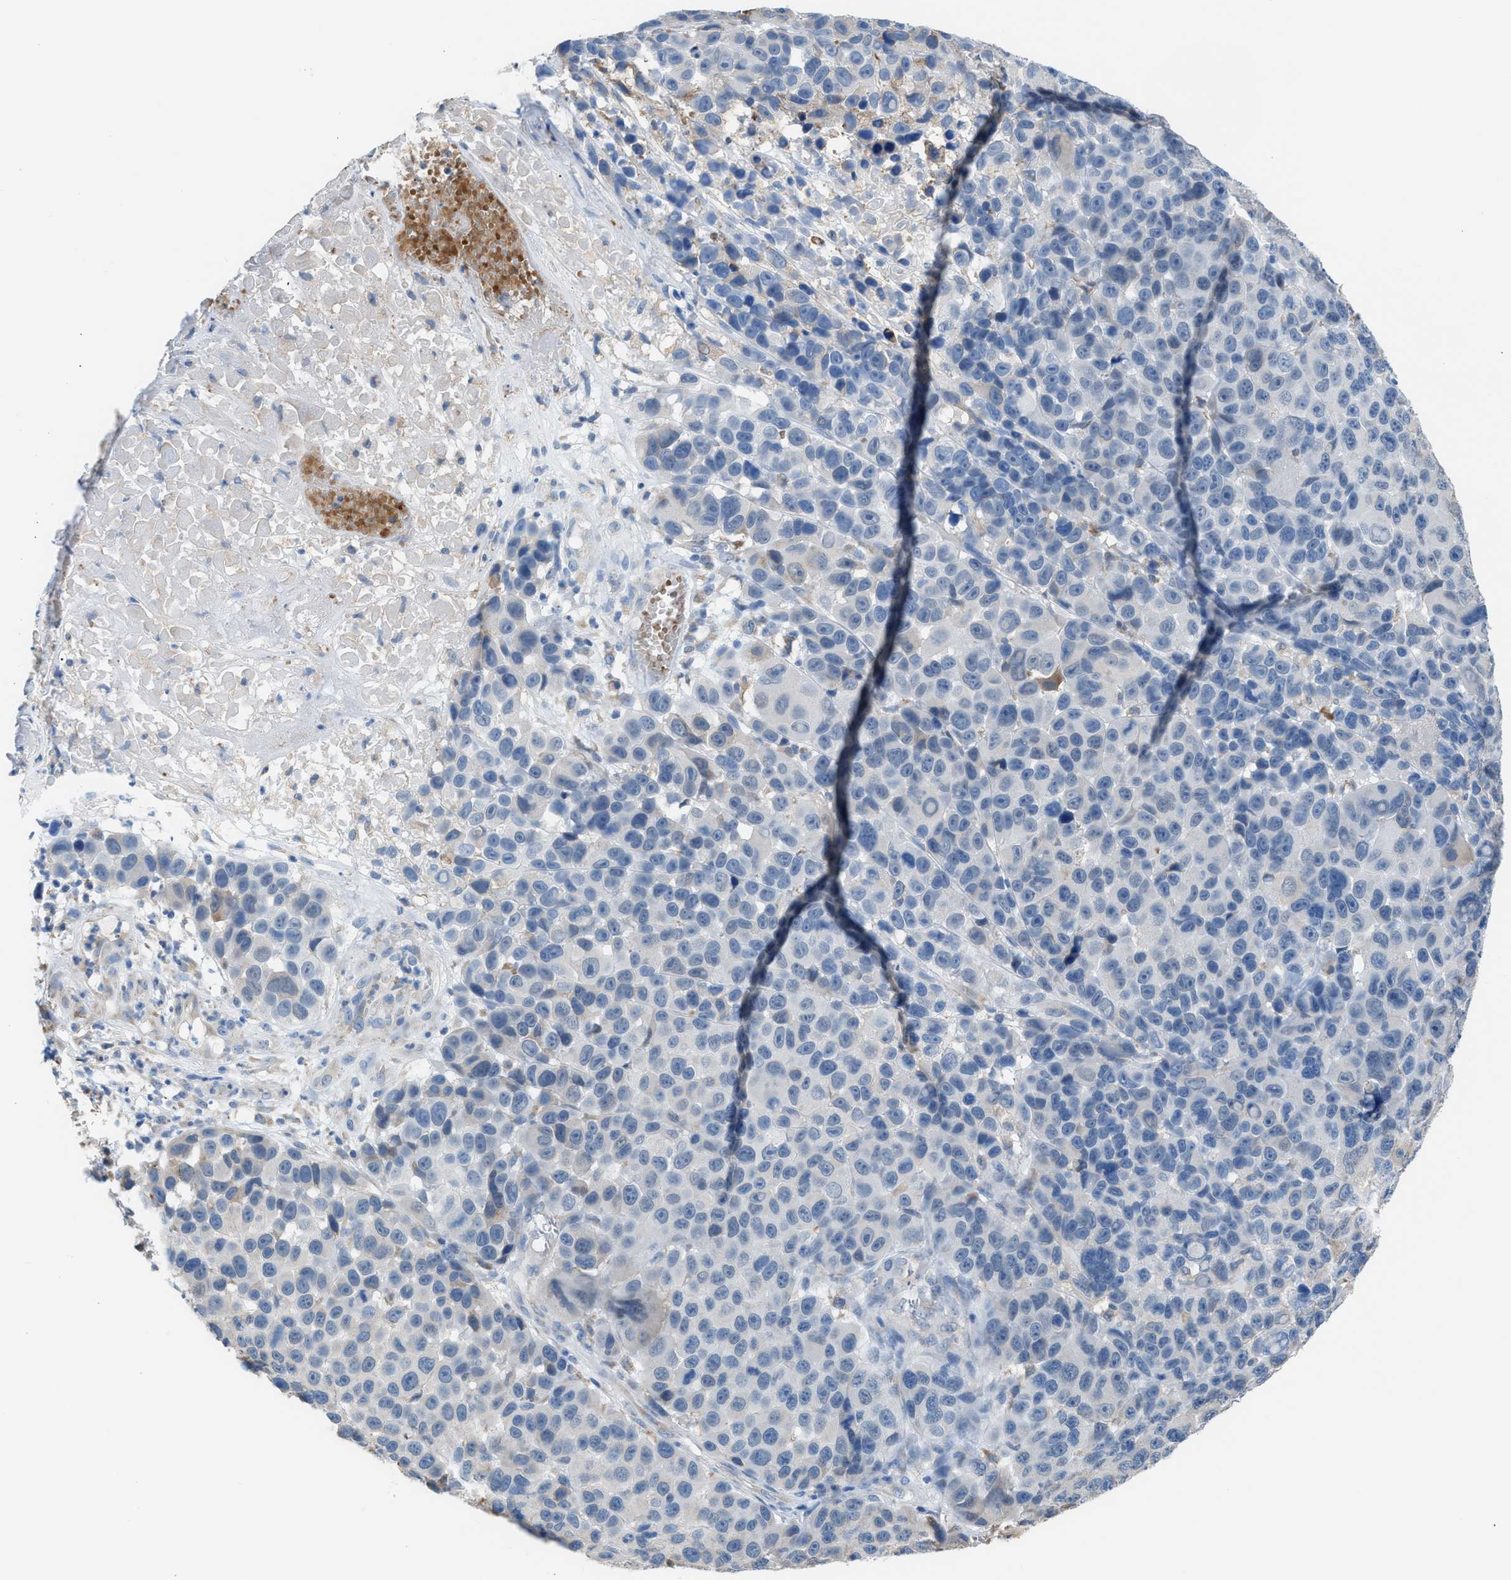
{"staining": {"intensity": "negative", "quantity": "none", "location": "none"}, "tissue": "melanoma", "cell_type": "Tumor cells", "image_type": "cancer", "snomed": [{"axis": "morphology", "description": "Malignant melanoma, NOS"}, {"axis": "topography", "description": "Skin"}], "caption": "A high-resolution photomicrograph shows immunohistochemistry staining of melanoma, which displays no significant positivity in tumor cells.", "gene": "CA3", "patient": {"sex": "male", "age": 53}}